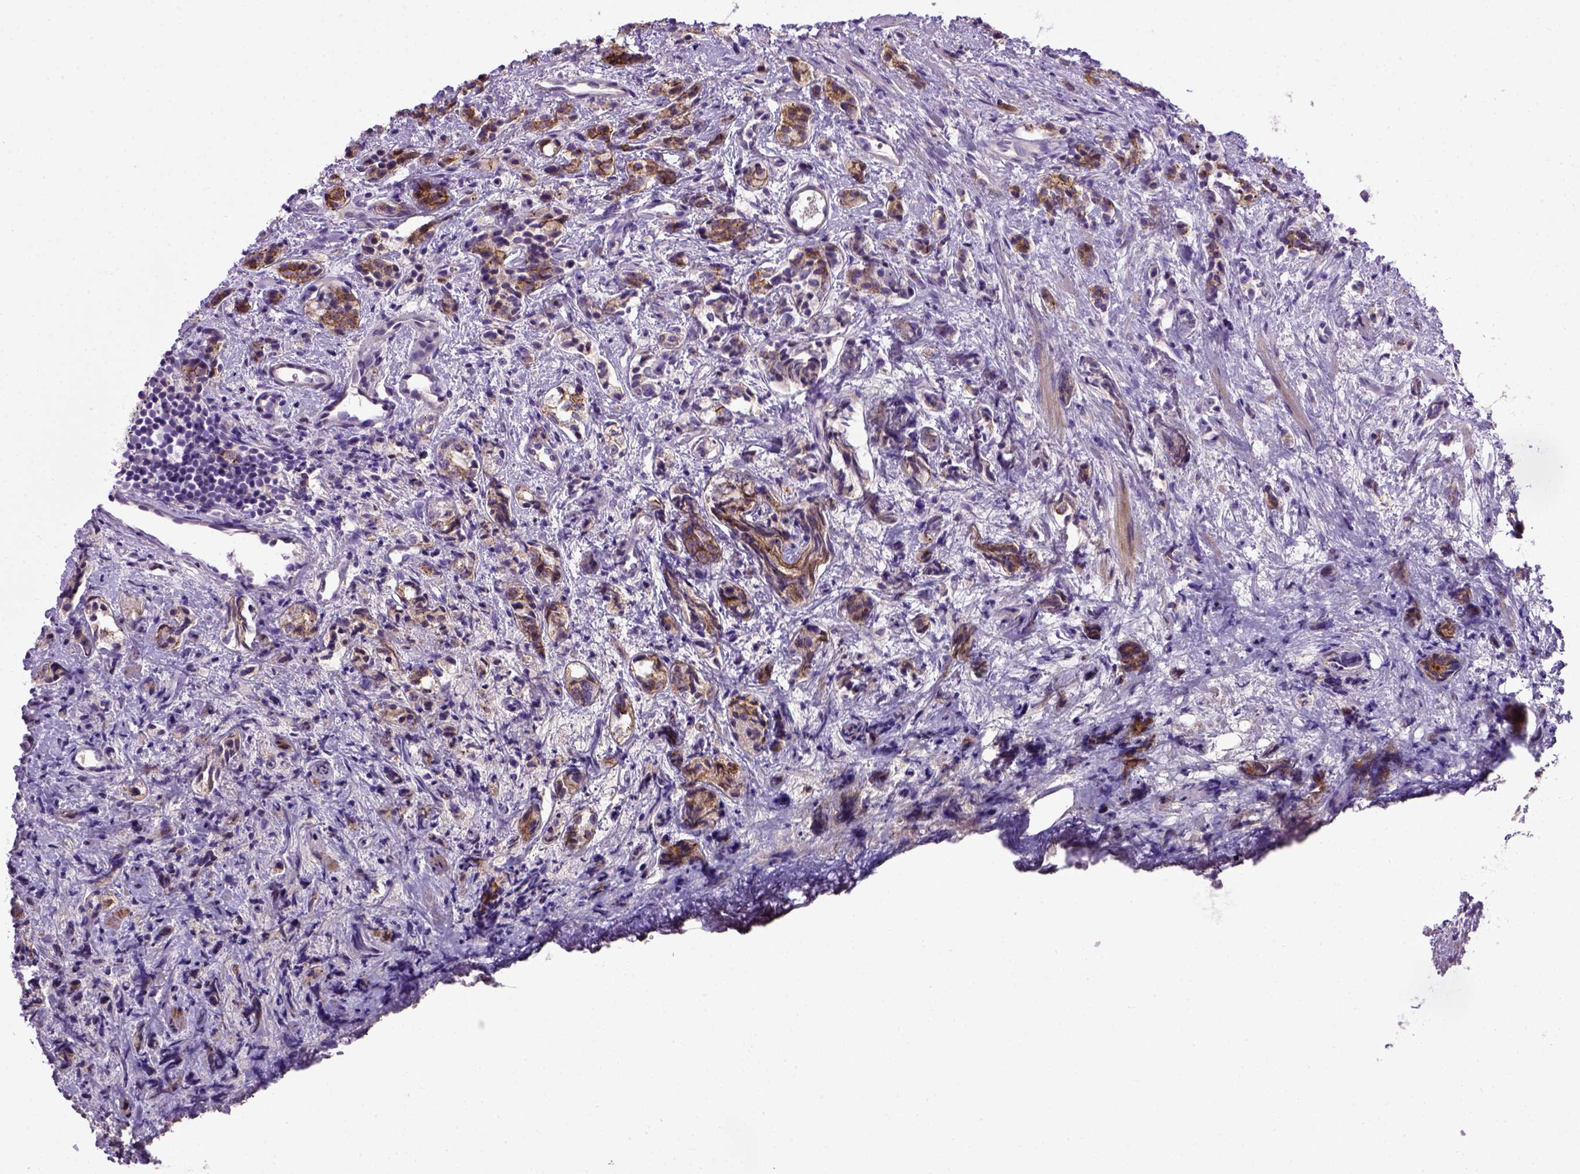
{"staining": {"intensity": "strong", "quantity": ">75%", "location": "cytoplasmic/membranous"}, "tissue": "prostate cancer", "cell_type": "Tumor cells", "image_type": "cancer", "snomed": [{"axis": "morphology", "description": "Adenocarcinoma, High grade"}, {"axis": "topography", "description": "Prostate"}], "caption": "IHC (DAB) staining of prostate cancer (adenocarcinoma (high-grade)) shows strong cytoplasmic/membranous protein positivity in about >75% of tumor cells. The staining is performed using DAB (3,3'-diaminobenzidine) brown chromogen to label protein expression. The nuclei are counter-stained blue using hematoxylin.", "gene": "CDH1", "patient": {"sex": "male", "age": 53}}